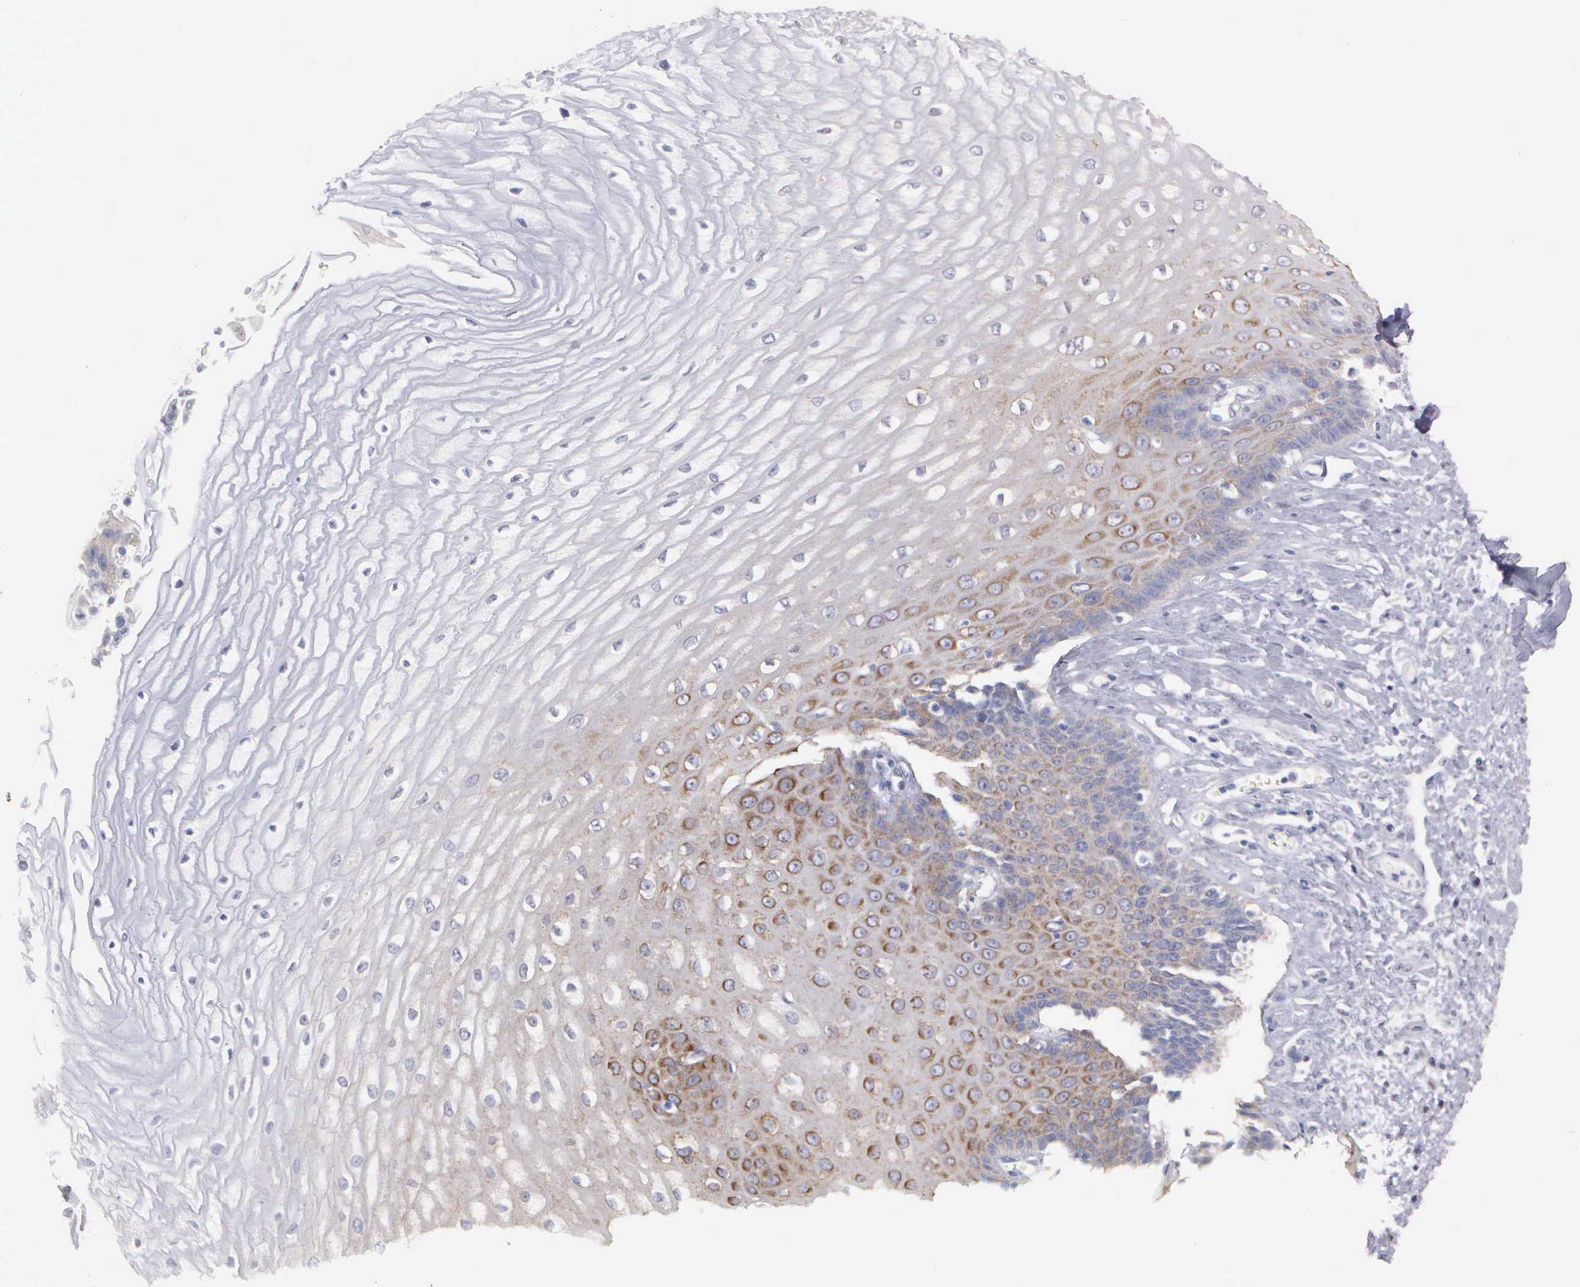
{"staining": {"intensity": "weak", "quantity": "<25%", "location": "cytoplasmic/membranous"}, "tissue": "esophagus", "cell_type": "Squamous epithelial cells", "image_type": "normal", "snomed": [{"axis": "morphology", "description": "Normal tissue, NOS"}, {"axis": "topography", "description": "Esophagus"}], "caption": "There is no significant staining in squamous epithelial cells of esophagus.", "gene": "CEP170B", "patient": {"sex": "male", "age": 65}}